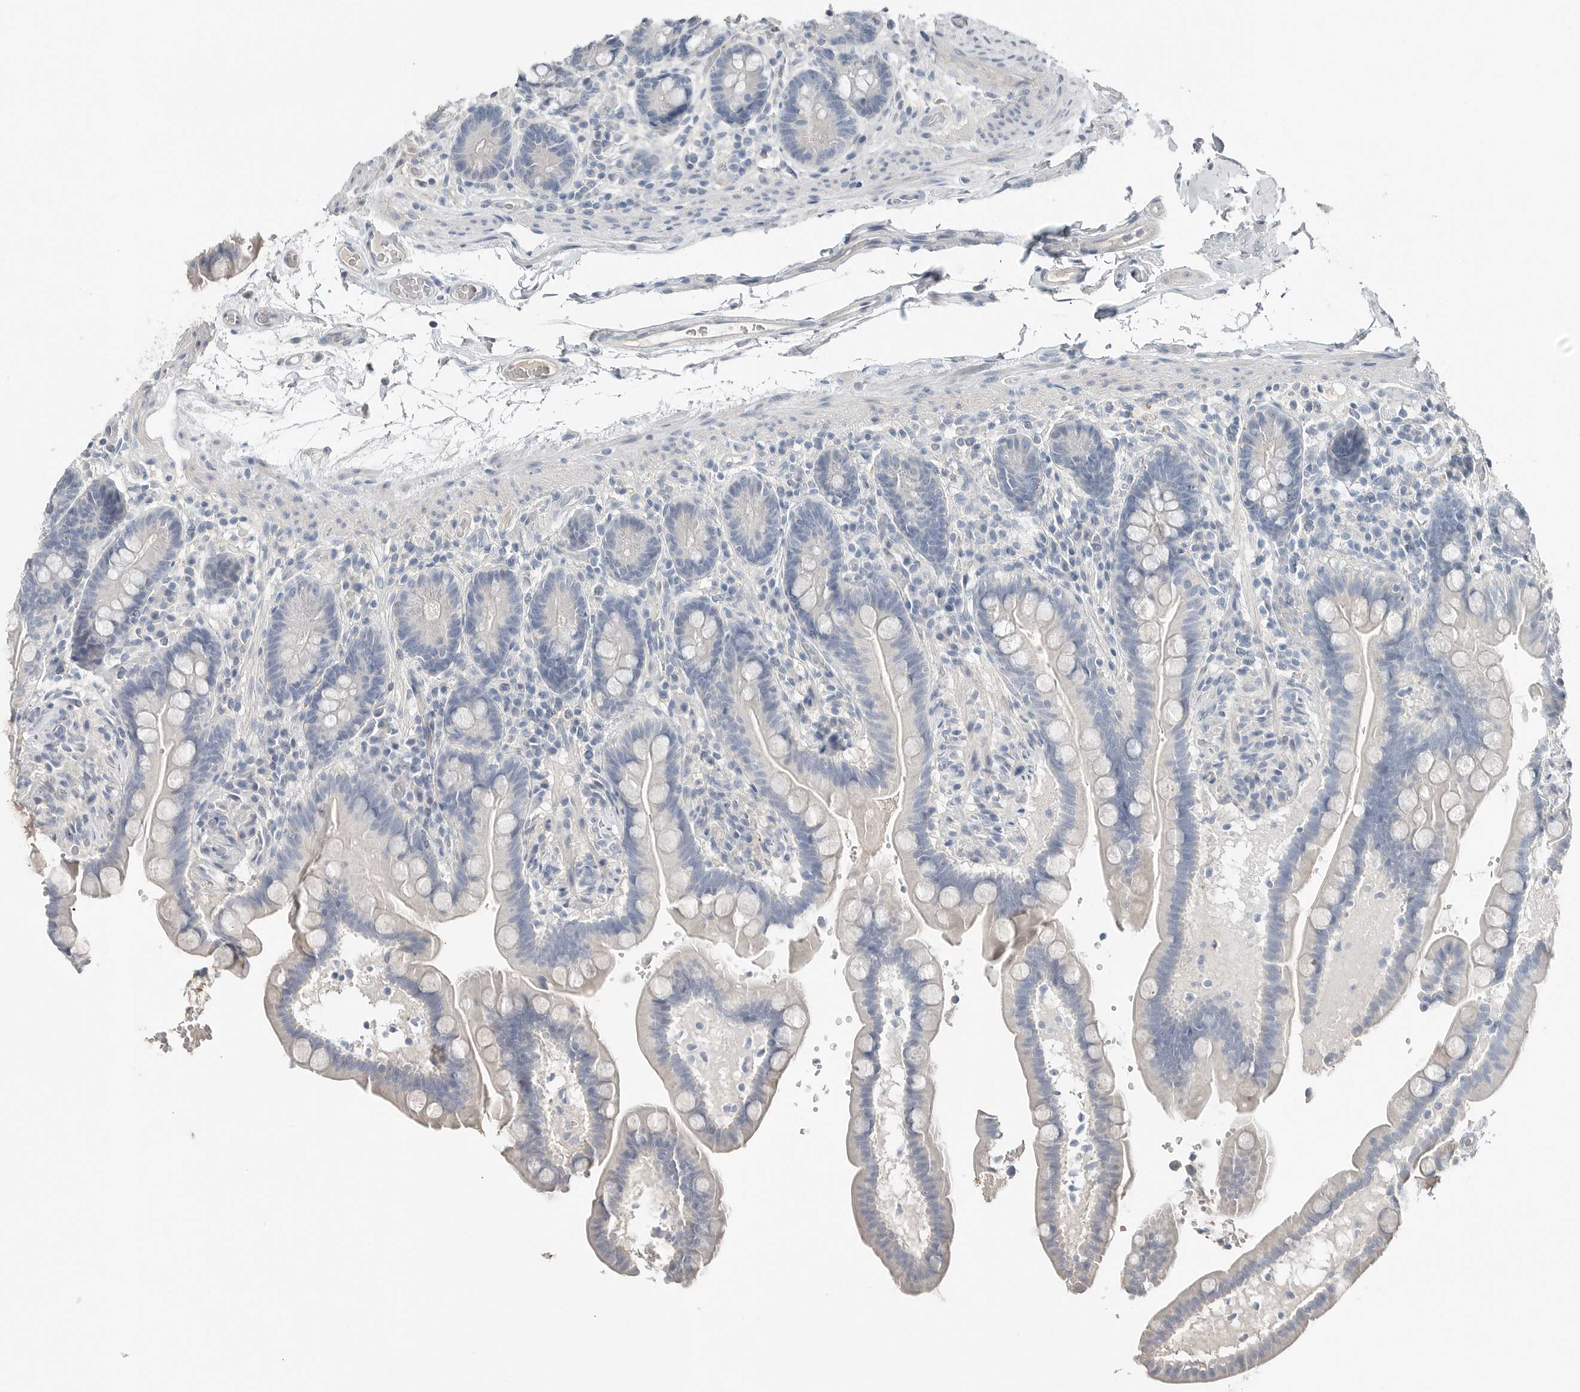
{"staining": {"intensity": "negative", "quantity": "none", "location": "none"}, "tissue": "colon", "cell_type": "Endothelial cells", "image_type": "normal", "snomed": [{"axis": "morphology", "description": "Normal tissue, NOS"}, {"axis": "topography", "description": "Smooth muscle"}, {"axis": "topography", "description": "Colon"}], "caption": "DAB immunohistochemical staining of benign human colon exhibits no significant positivity in endothelial cells. (DAB (3,3'-diaminobenzidine) IHC with hematoxylin counter stain).", "gene": "SERPINB7", "patient": {"sex": "male", "age": 73}}